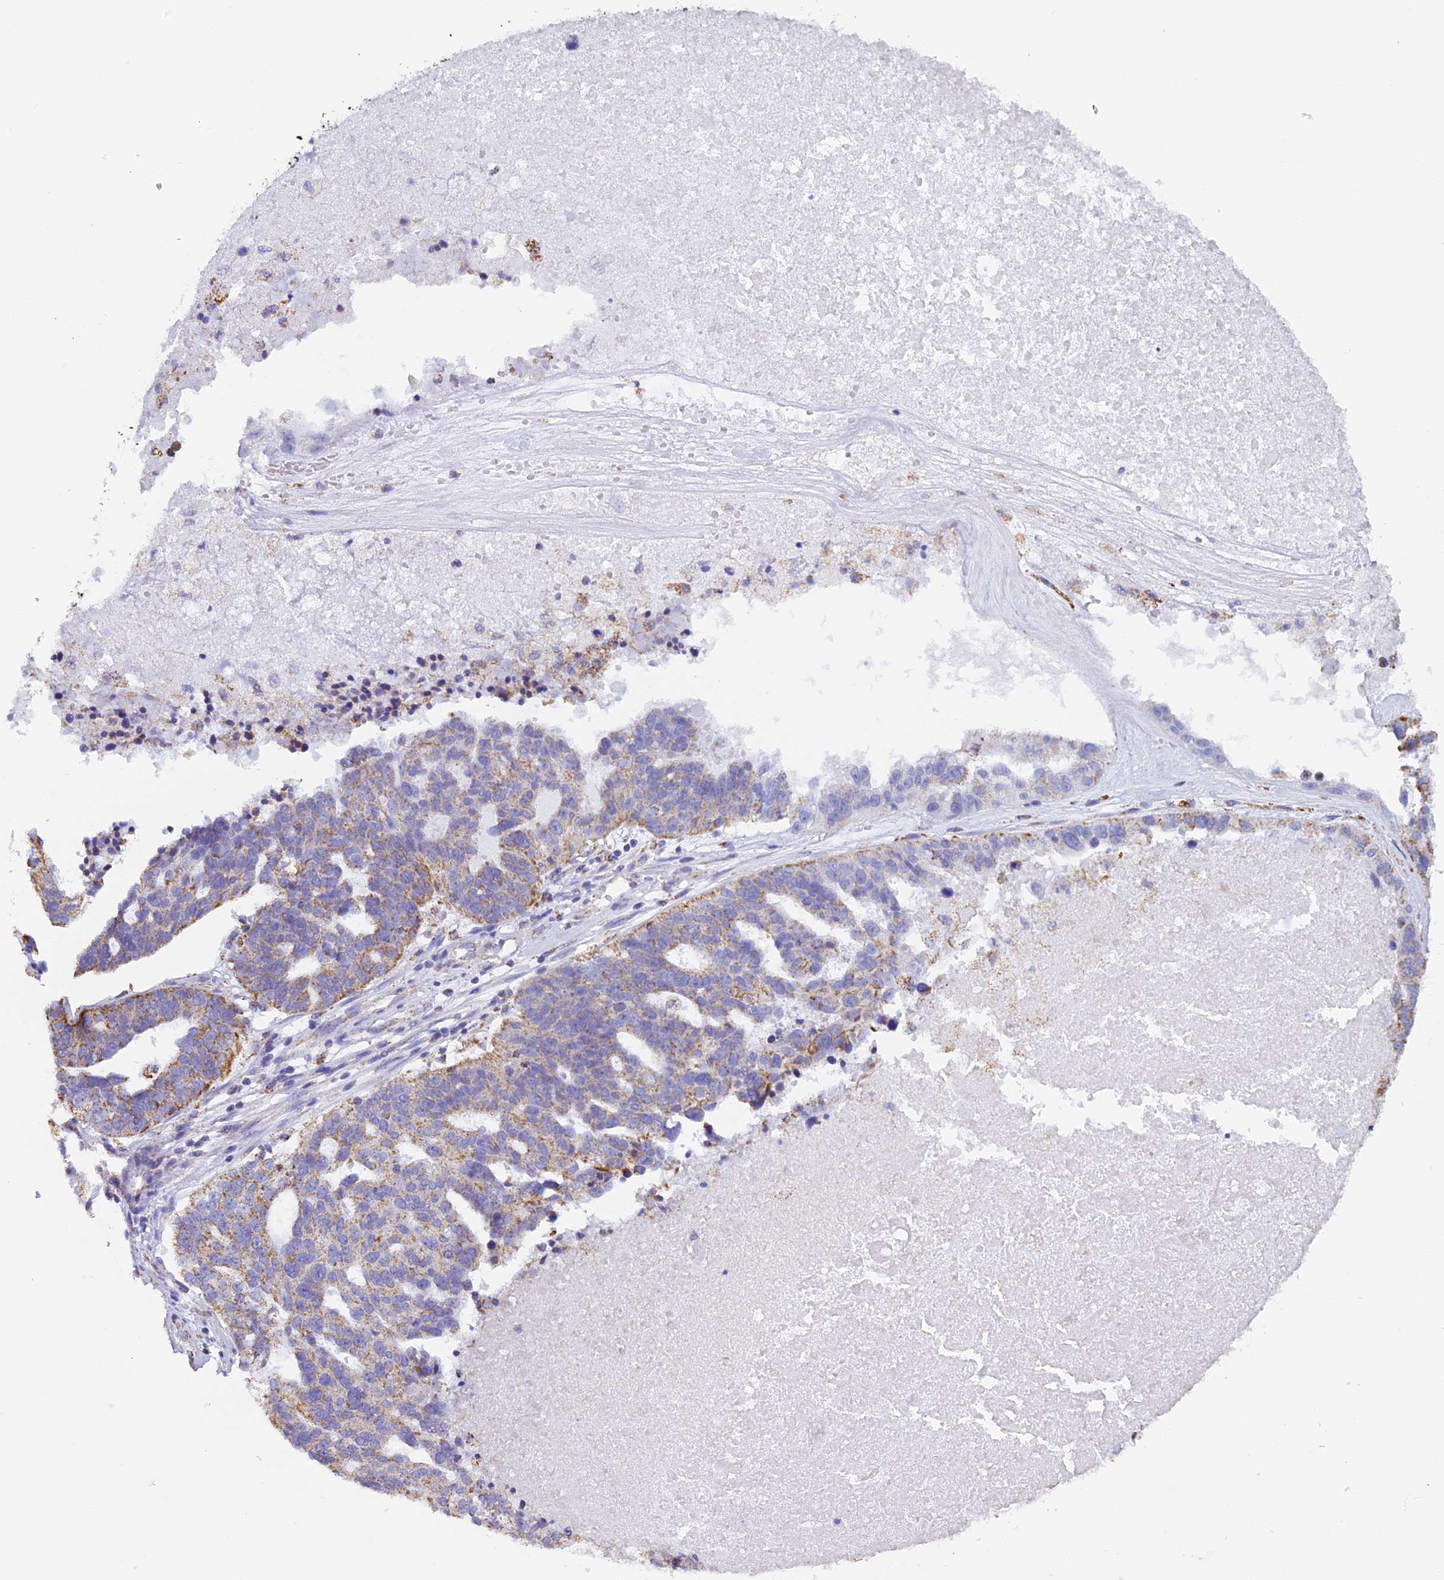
{"staining": {"intensity": "moderate", "quantity": "25%-75%", "location": "cytoplasmic/membranous"}, "tissue": "ovarian cancer", "cell_type": "Tumor cells", "image_type": "cancer", "snomed": [{"axis": "morphology", "description": "Cystadenocarcinoma, serous, NOS"}, {"axis": "topography", "description": "Ovary"}], "caption": "A brown stain labels moderate cytoplasmic/membranous positivity of a protein in human ovarian cancer (serous cystadenocarcinoma) tumor cells. Nuclei are stained in blue.", "gene": "STK17A", "patient": {"sex": "female", "age": 59}}